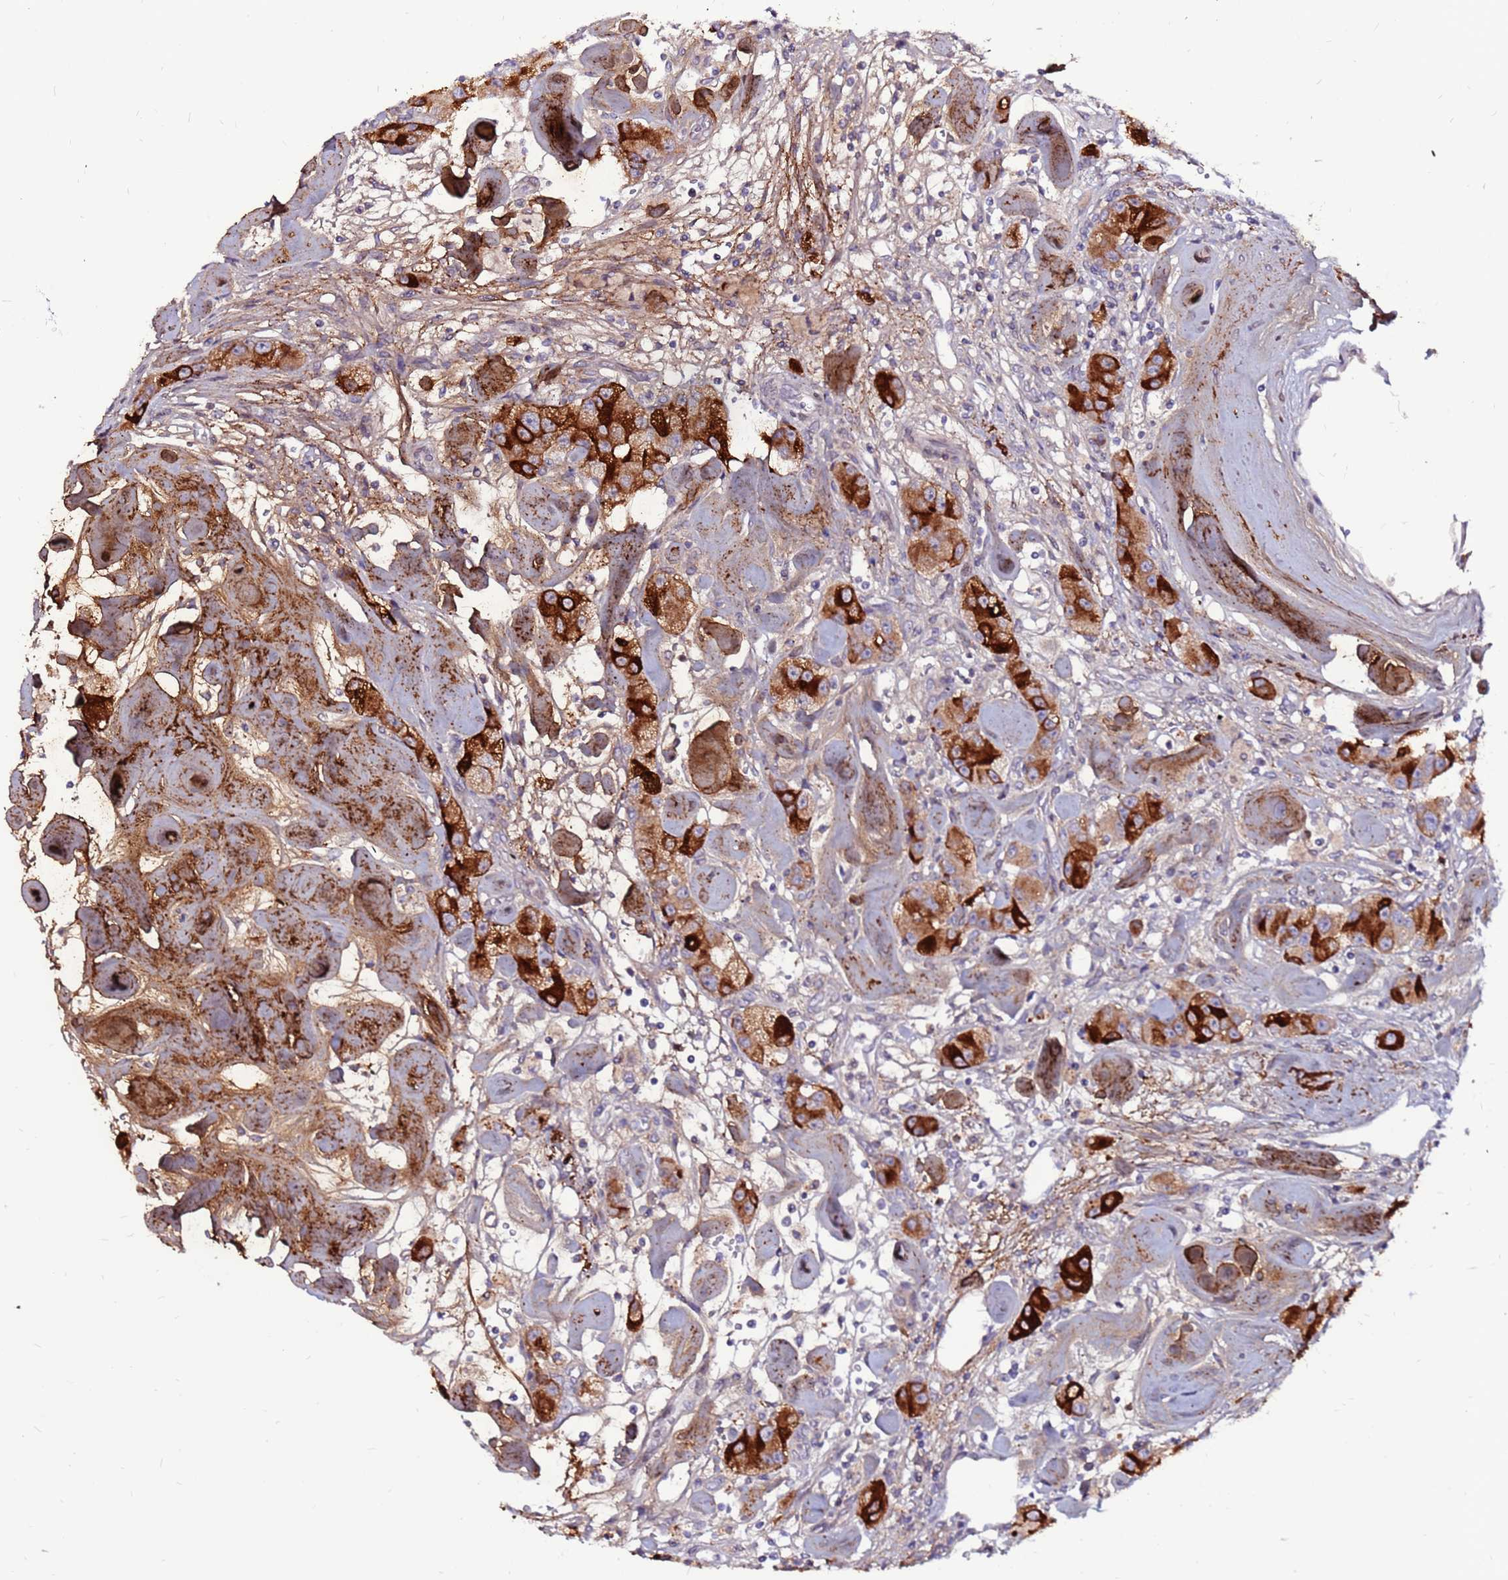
{"staining": {"intensity": "strong", "quantity": "<25%", "location": "cytoplasmic/membranous"}, "tissue": "carcinoid", "cell_type": "Tumor cells", "image_type": "cancer", "snomed": [{"axis": "morphology", "description": "Carcinoid, malignant, NOS"}, {"axis": "topography", "description": "Pancreas"}], "caption": "Immunohistochemistry (IHC) staining of malignant carcinoid, which demonstrates medium levels of strong cytoplasmic/membranous staining in about <25% of tumor cells indicating strong cytoplasmic/membranous protein staining. The staining was performed using DAB (3,3'-diaminobenzidine) (brown) for protein detection and nuclei were counterstained in hematoxylin (blue).", "gene": "CCDC71", "patient": {"sex": "male", "age": 41}}